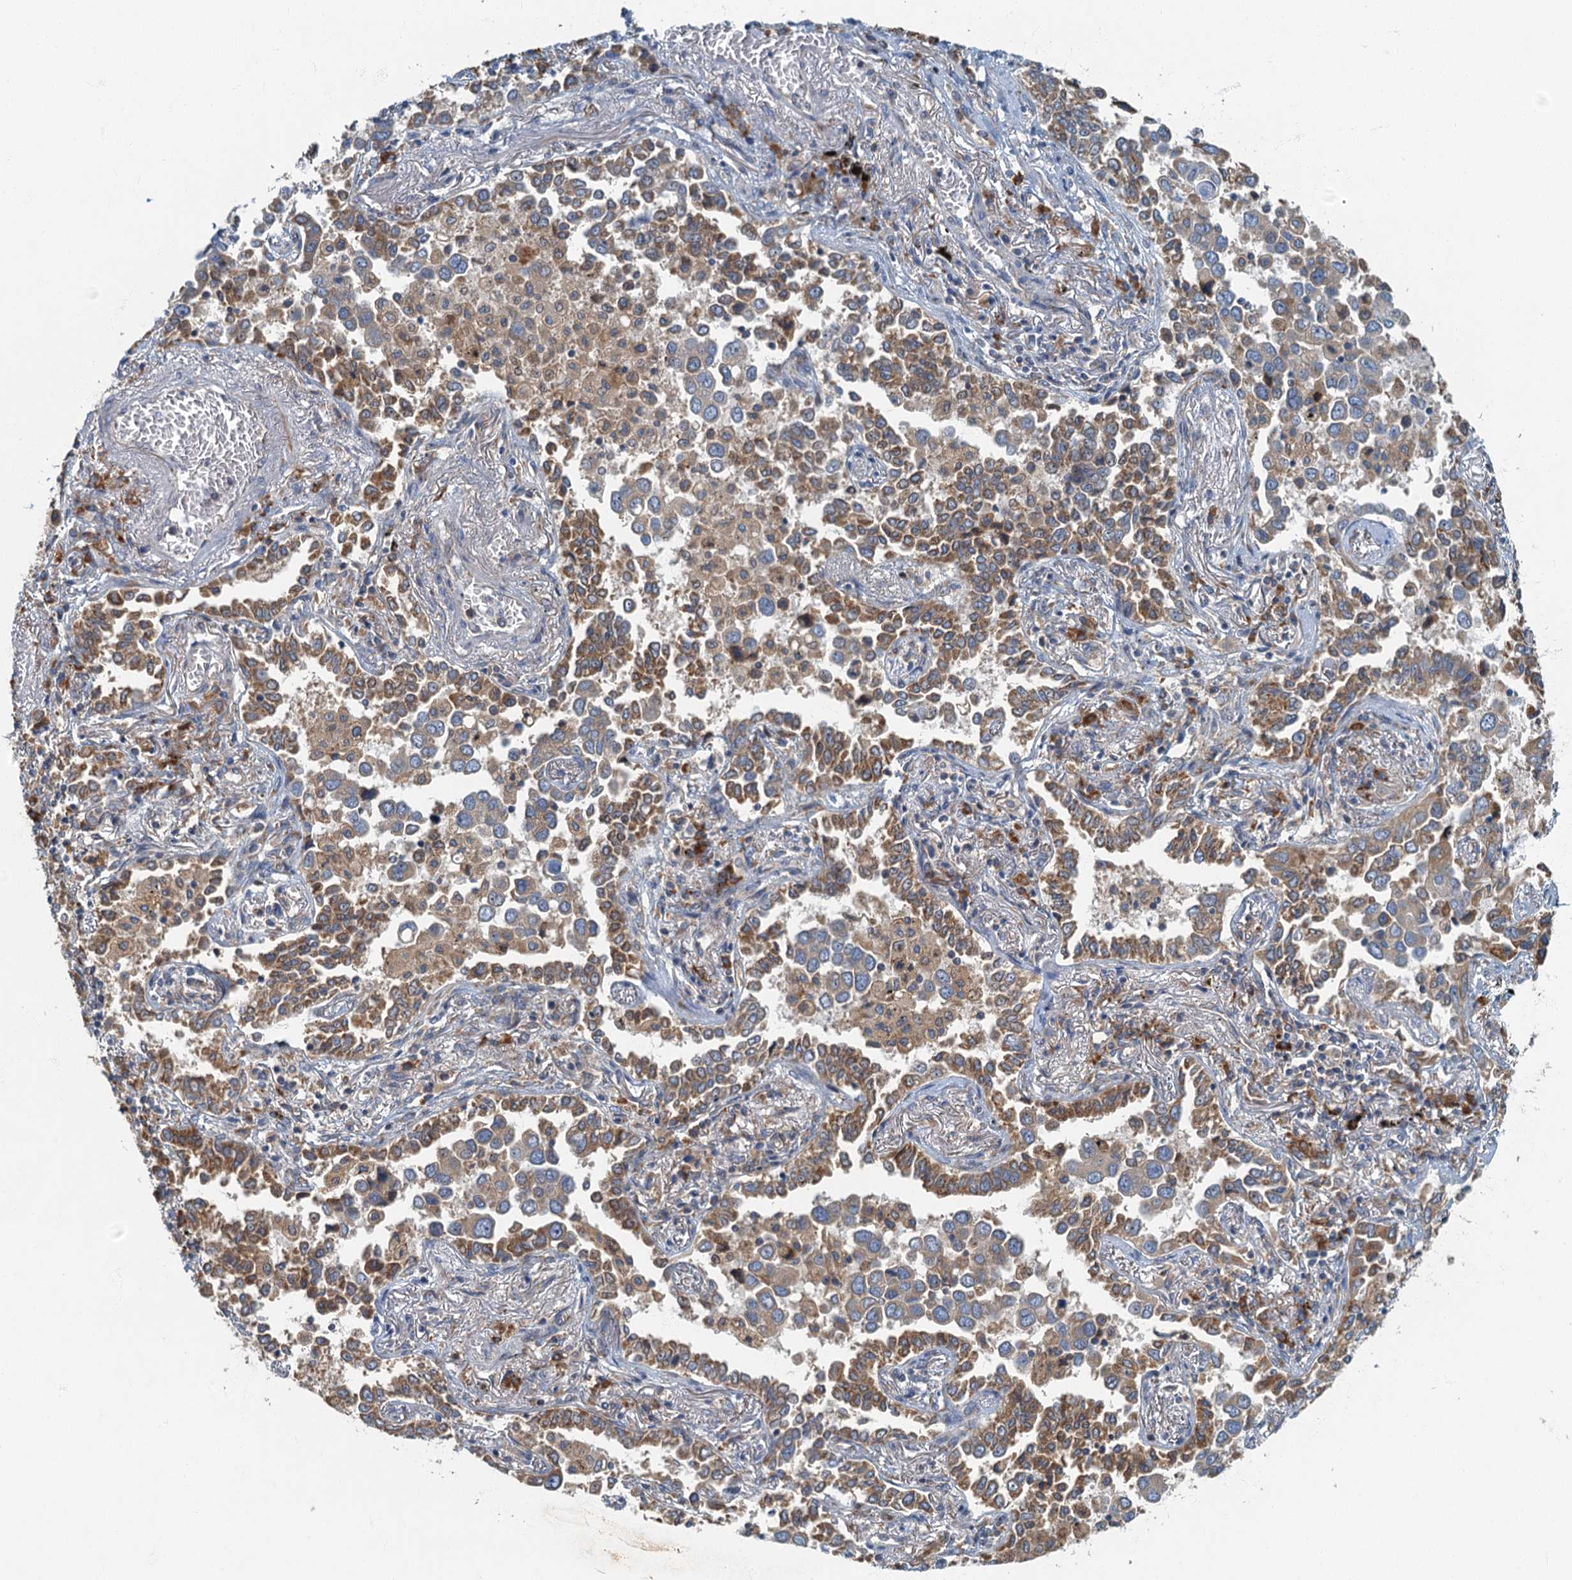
{"staining": {"intensity": "moderate", "quantity": ">75%", "location": "cytoplasmic/membranous"}, "tissue": "lung cancer", "cell_type": "Tumor cells", "image_type": "cancer", "snomed": [{"axis": "morphology", "description": "Adenocarcinoma, NOS"}, {"axis": "topography", "description": "Lung"}], "caption": "Protein expression analysis of human lung adenocarcinoma reveals moderate cytoplasmic/membranous staining in approximately >75% of tumor cells.", "gene": "SPDYC", "patient": {"sex": "male", "age": 67}}